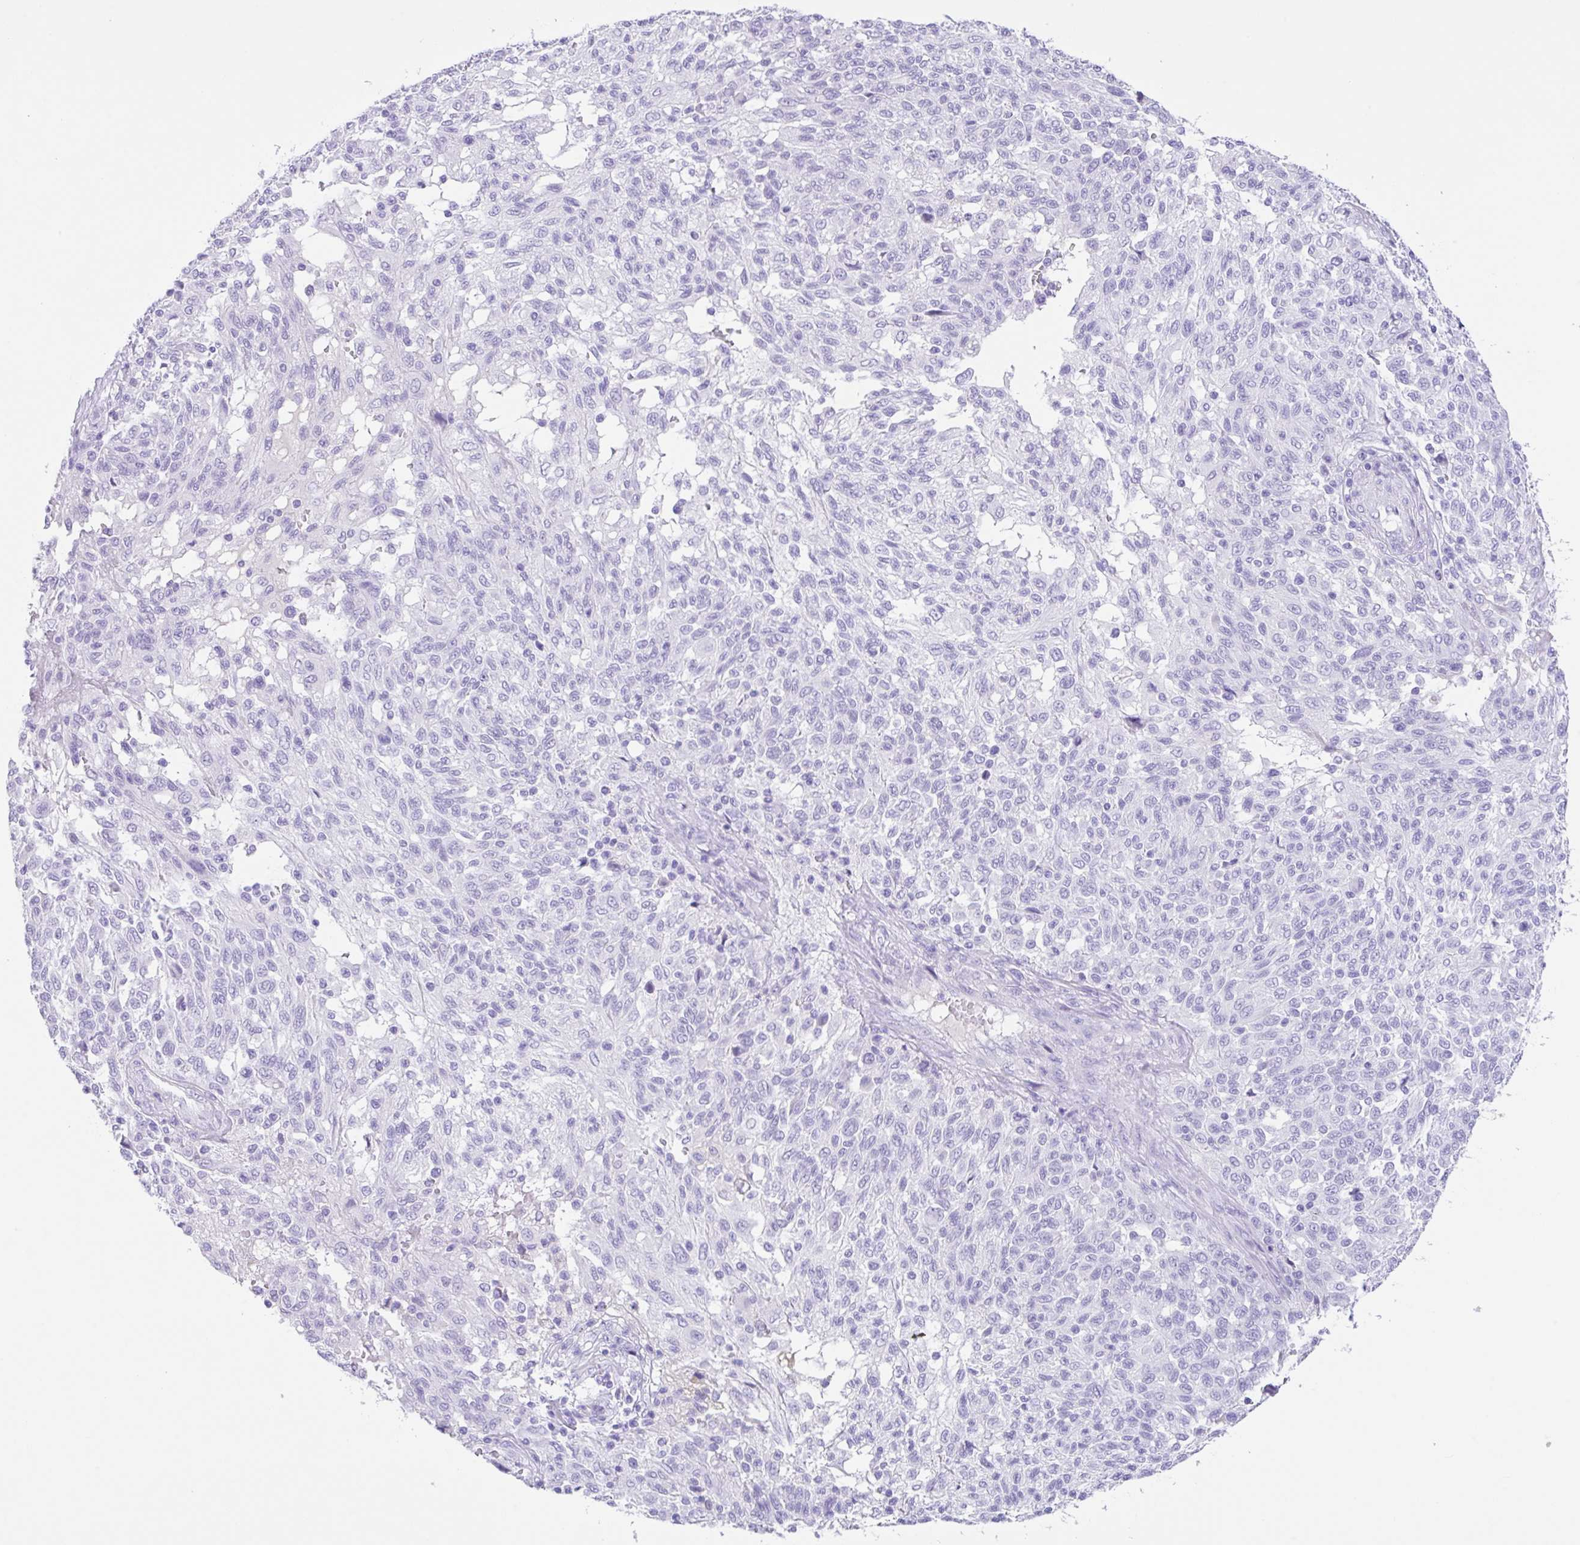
{"staining": {"intensity": "negative", "quantity": "none", "location": "none"}, "tissue": "melanoma", "cell_type": "Tumor cells", "image_type": "cancer", "snomed": [{"axis": "morphology", "description": "Malignant melanoma, NOS"}, {"axis": "topography", "description": "Skin"}], "caption": "Tumor cells show no significant protein staining in melanoma.", "gene": "CPA1", "patient": {"sex": "male", "age": 66}}